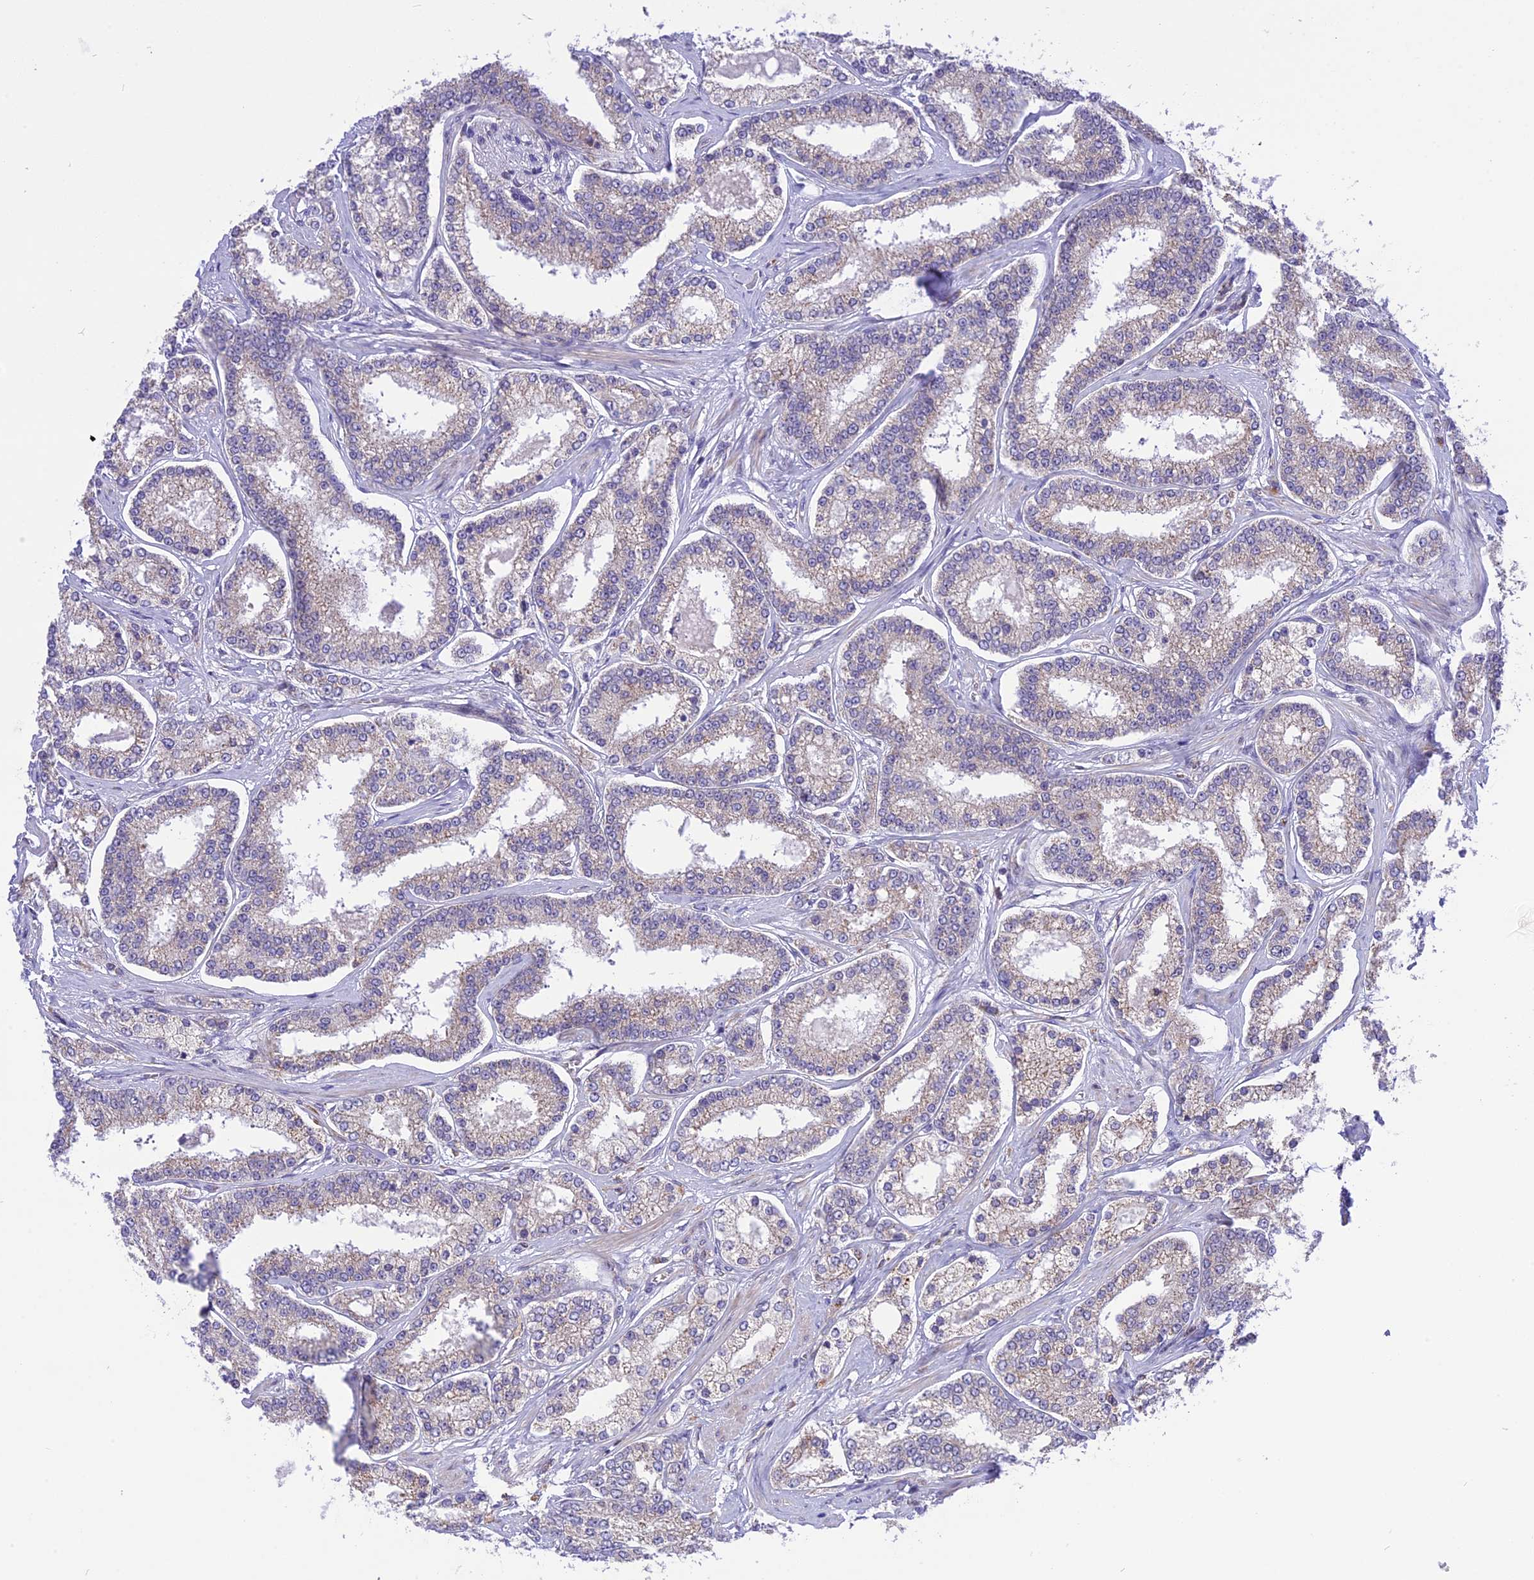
{"staining": {"intensity": "negative", "quantity": "none", "location": "none"}, "tissue": "prostate cancer", "cell_type": "Tumor cells", "image_type": "cancer", "snomed": [{"axis": "morphology", "description": "Normal tissue, NOS"}, {"axis": "morphology", "description": "Adenocarcinoma, High grade"}, {"axis": "topography", "description": "Prostate"}], "caption": "Immunohistochemistry of adenocarcinoma (high-grade) (prostate) reveals no positivity in tumor cells.", "gene": "ARMCX6", "patient": {"sex": "male", "age": 83}}